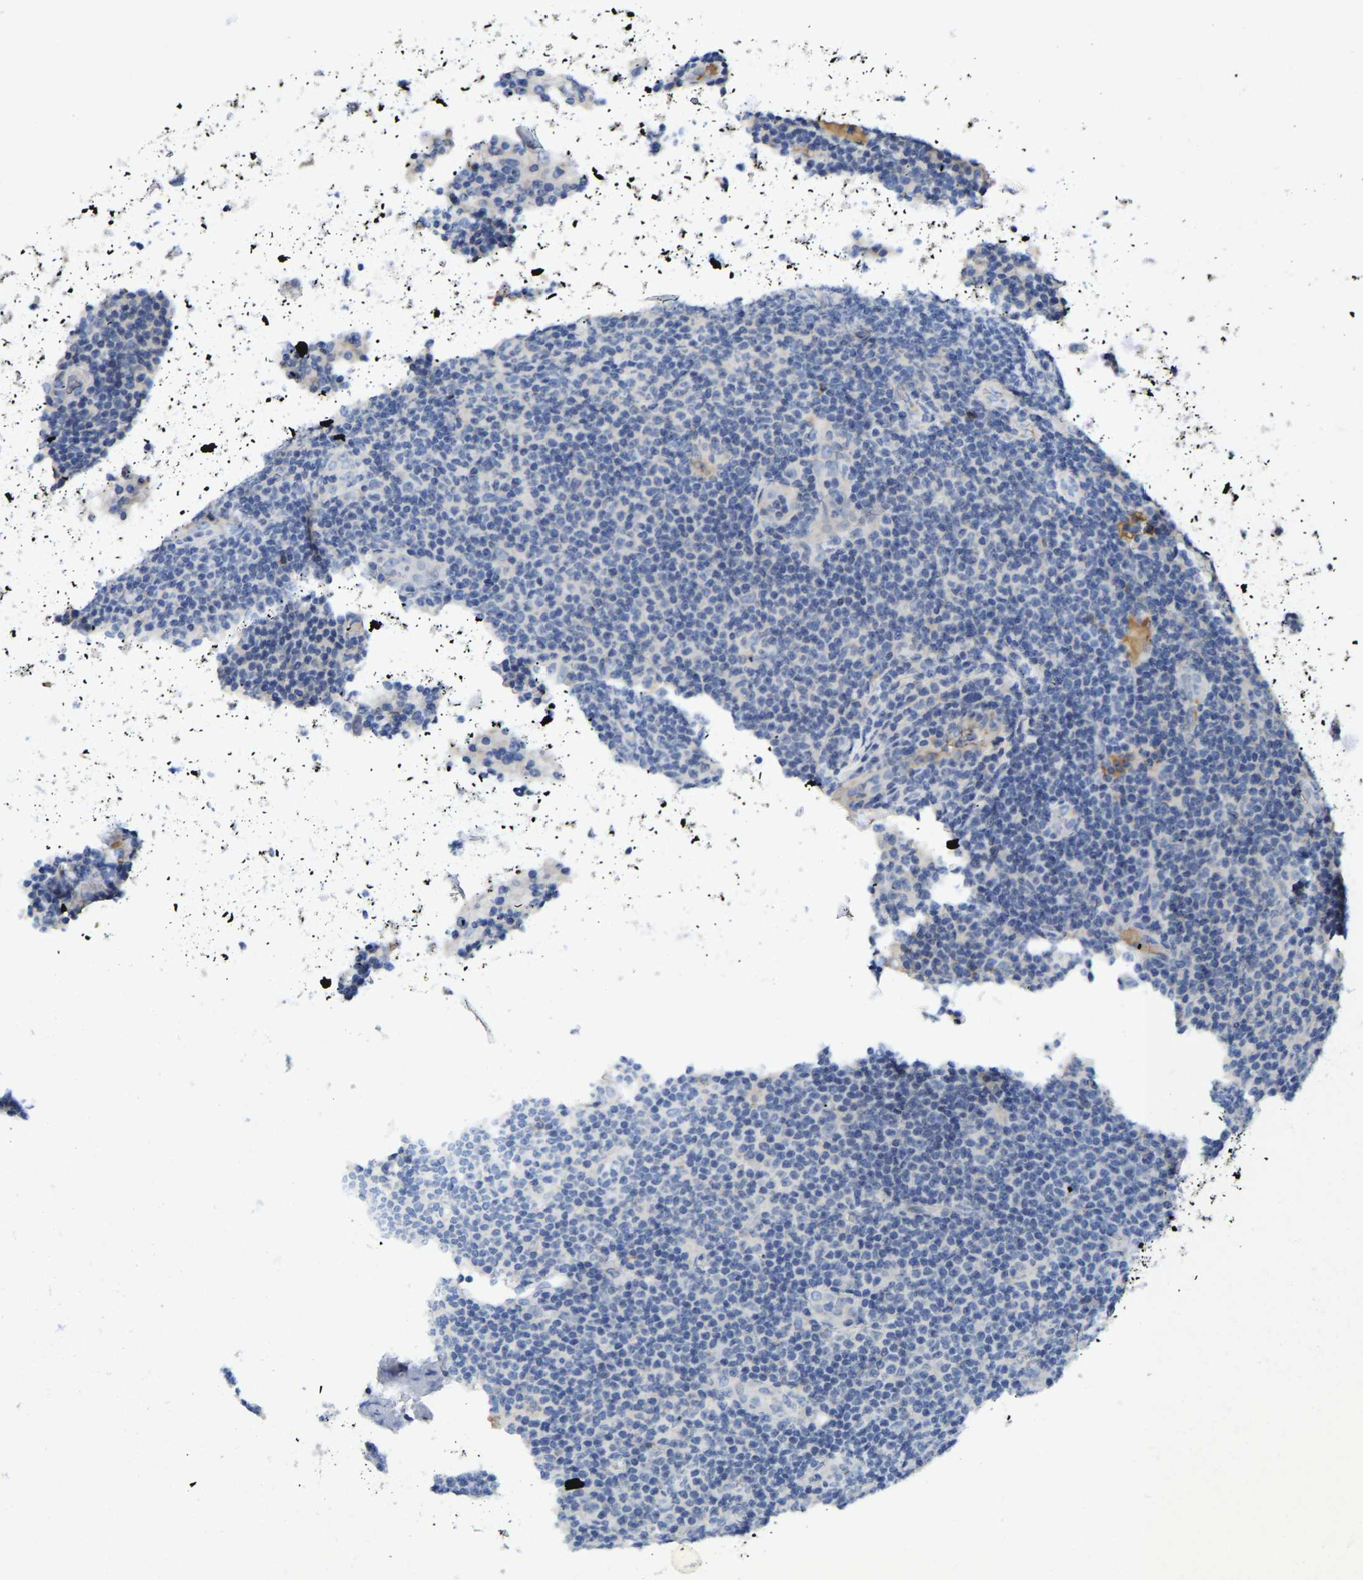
{"staining": {"intensity": "negative", "quantity": "none", "location": "none"}, "tissue": "lymphoma", "cell_type": "Tumor cells", "image_type": "cancer", "snomed": [{"axis": "morphology", "description": "Malignant lymphoma, non-Hodgkin's type, Low grade"}, {"axis": "topography", "description": "Lymph node"}], "caption": "IHC image of lymphoma stained for a protein (brown), which exhibits no staining in tumor cells.", "gene": "VCPKMT", "patient": {"sex": "male", "age": 66}}